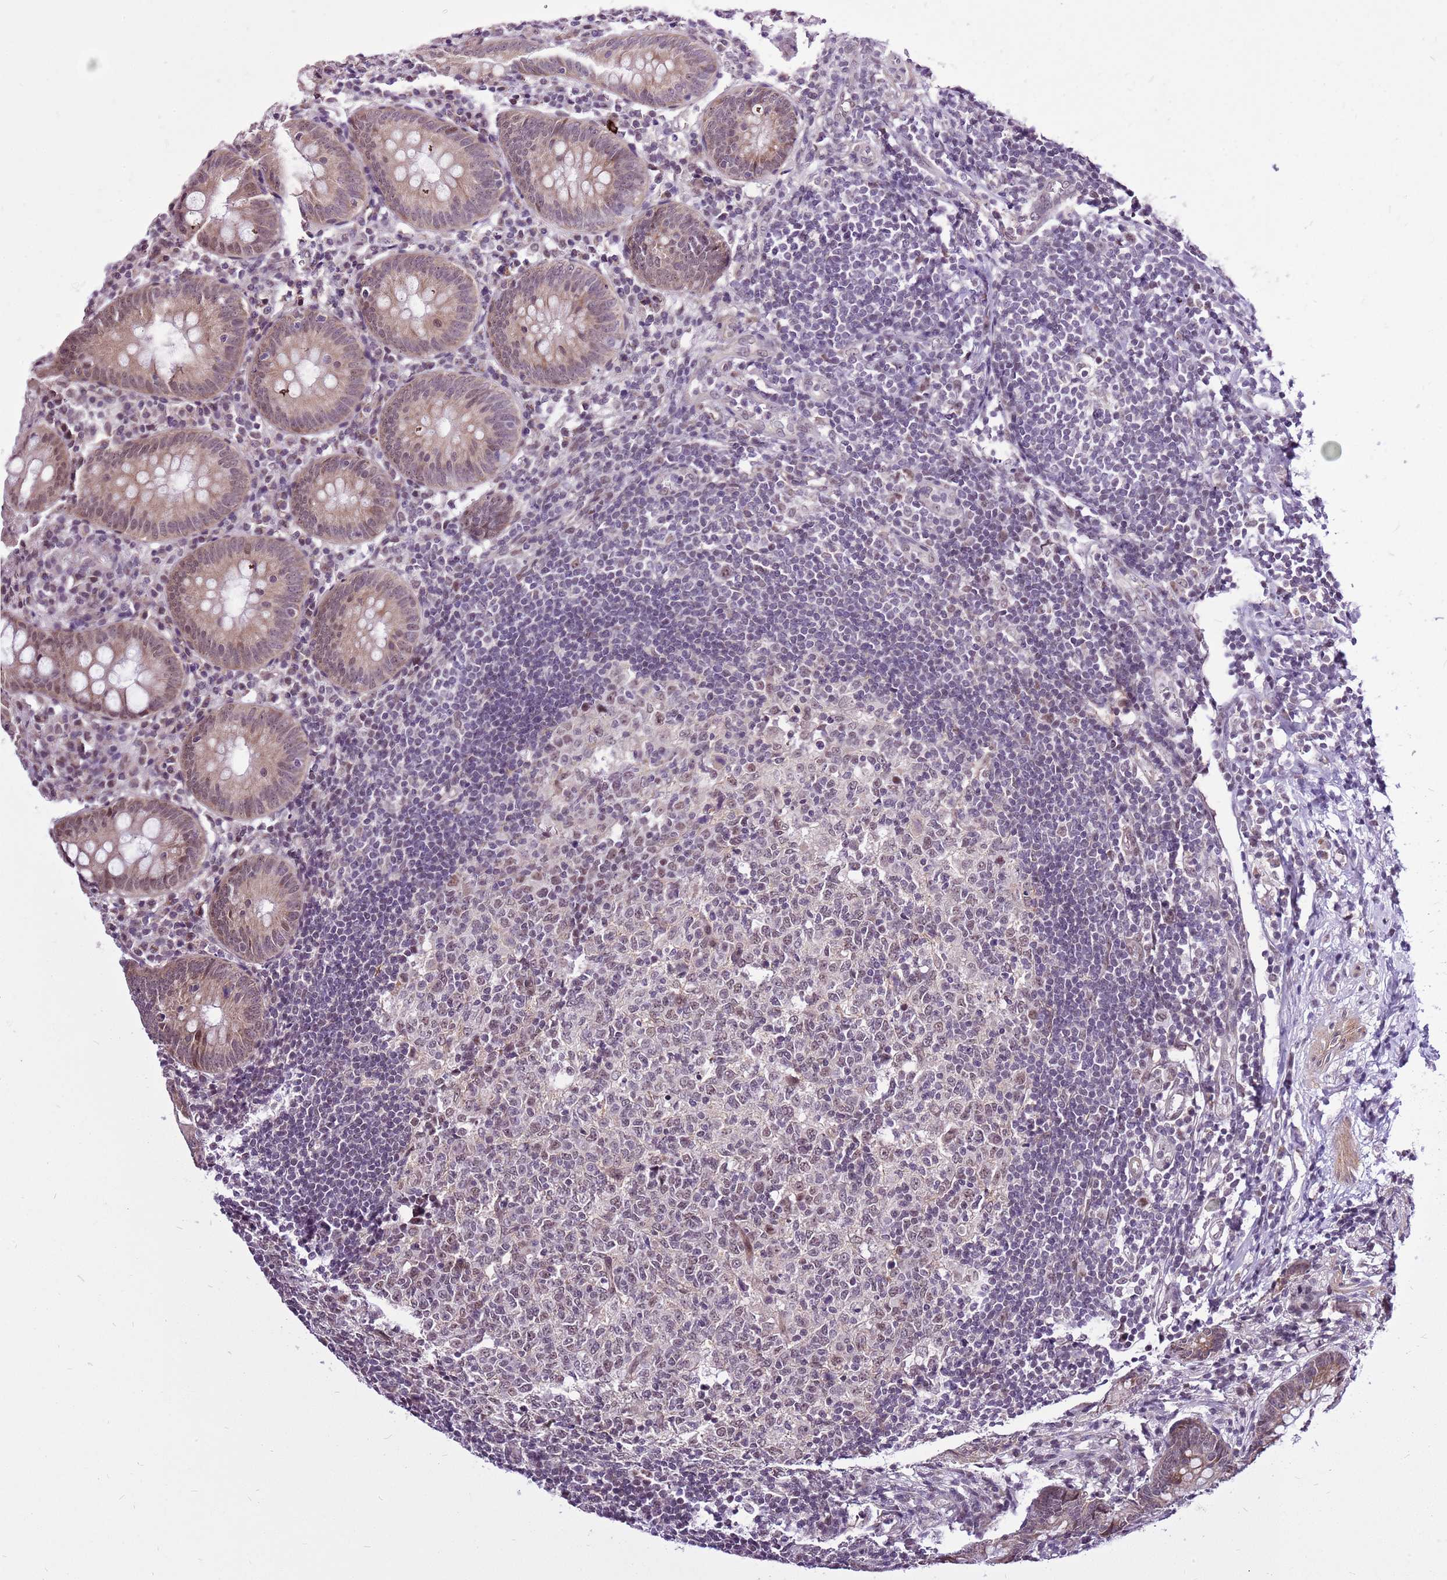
{"staining": {"intensity": "moderate", "quantity": "25%-75%", "location": "cytoplasmic/membranous,nuclear"}, "tissue": "appendix", "cell_type": "Glandular cells", "image_type": "normal", "snomed": [{"axis": "morphology", "description": "Normal tissue, NOS"}, {"axis": "topography", "description": "Appendix"}], "caption": "This micrograph demonstrates IHC staining of unremarkable appendix, with medium moderate cytoplasmic/membranous,nuclear positivity in about 25%-75% of glandular cells.", "gene": "CCDC166", "patient": {"sex": "female", "age": 54}}